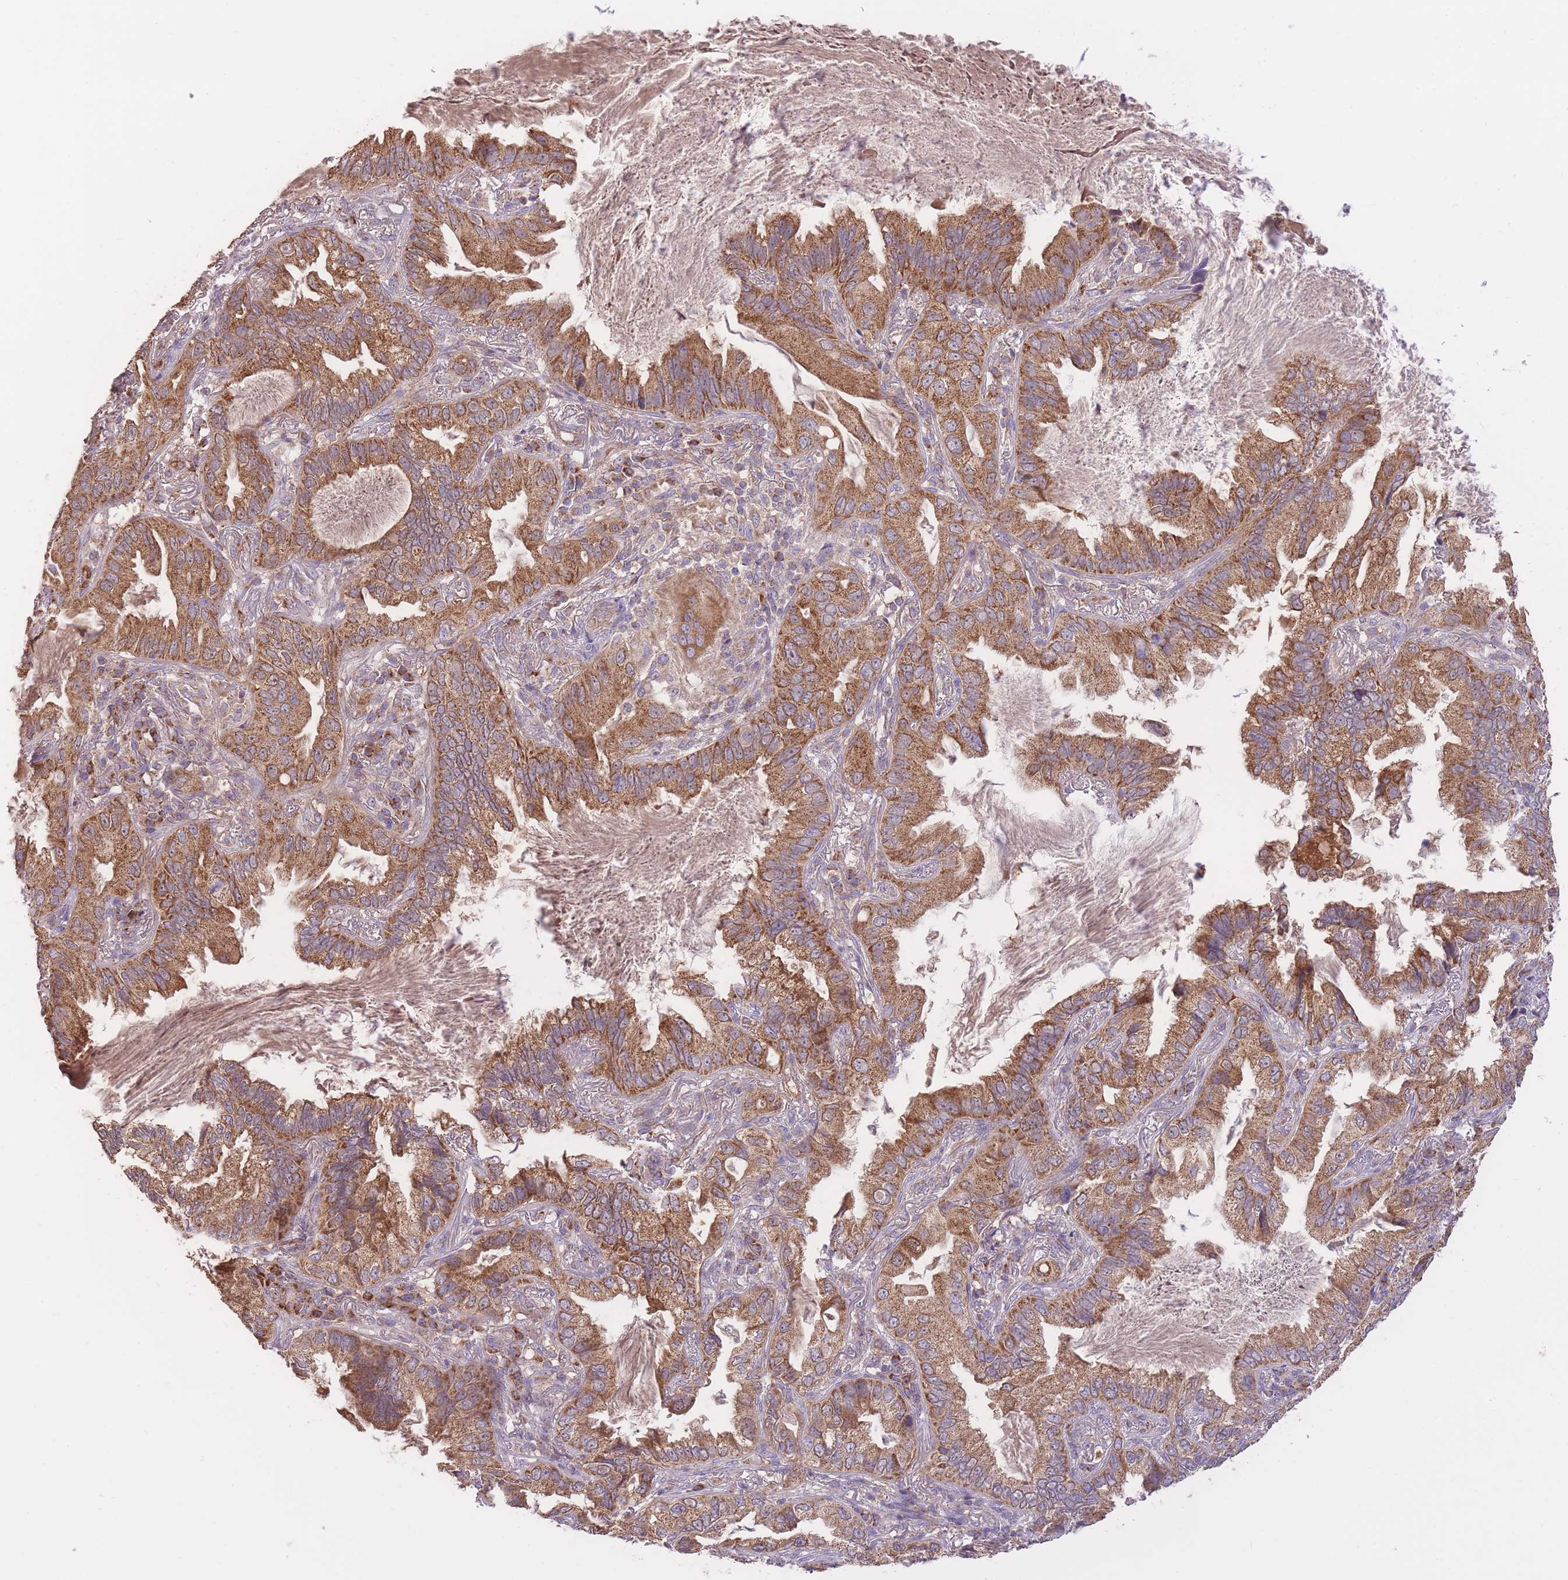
{"staining": {"intensity": "strong", "quantity": ">75%", "location": "cytoplasmic/membranous"}, "tissue": "lung cancer", "cell_type": "Tumor cells", "image_type": "cancer", "snomed": [{"axis": "morphology", "description": "Adenocarcinoma, NOS"}, {"axis": "topography", "description": "Lung"}], "caption": "Protein expression by immunohistochemistry reveals strong cytoplasmic/membranous positivity in about >75% of tumor cells in lung cancer (adenocarcinoma).", "gene": "PREP", "patient": {"sex": "female", "age": 69}}